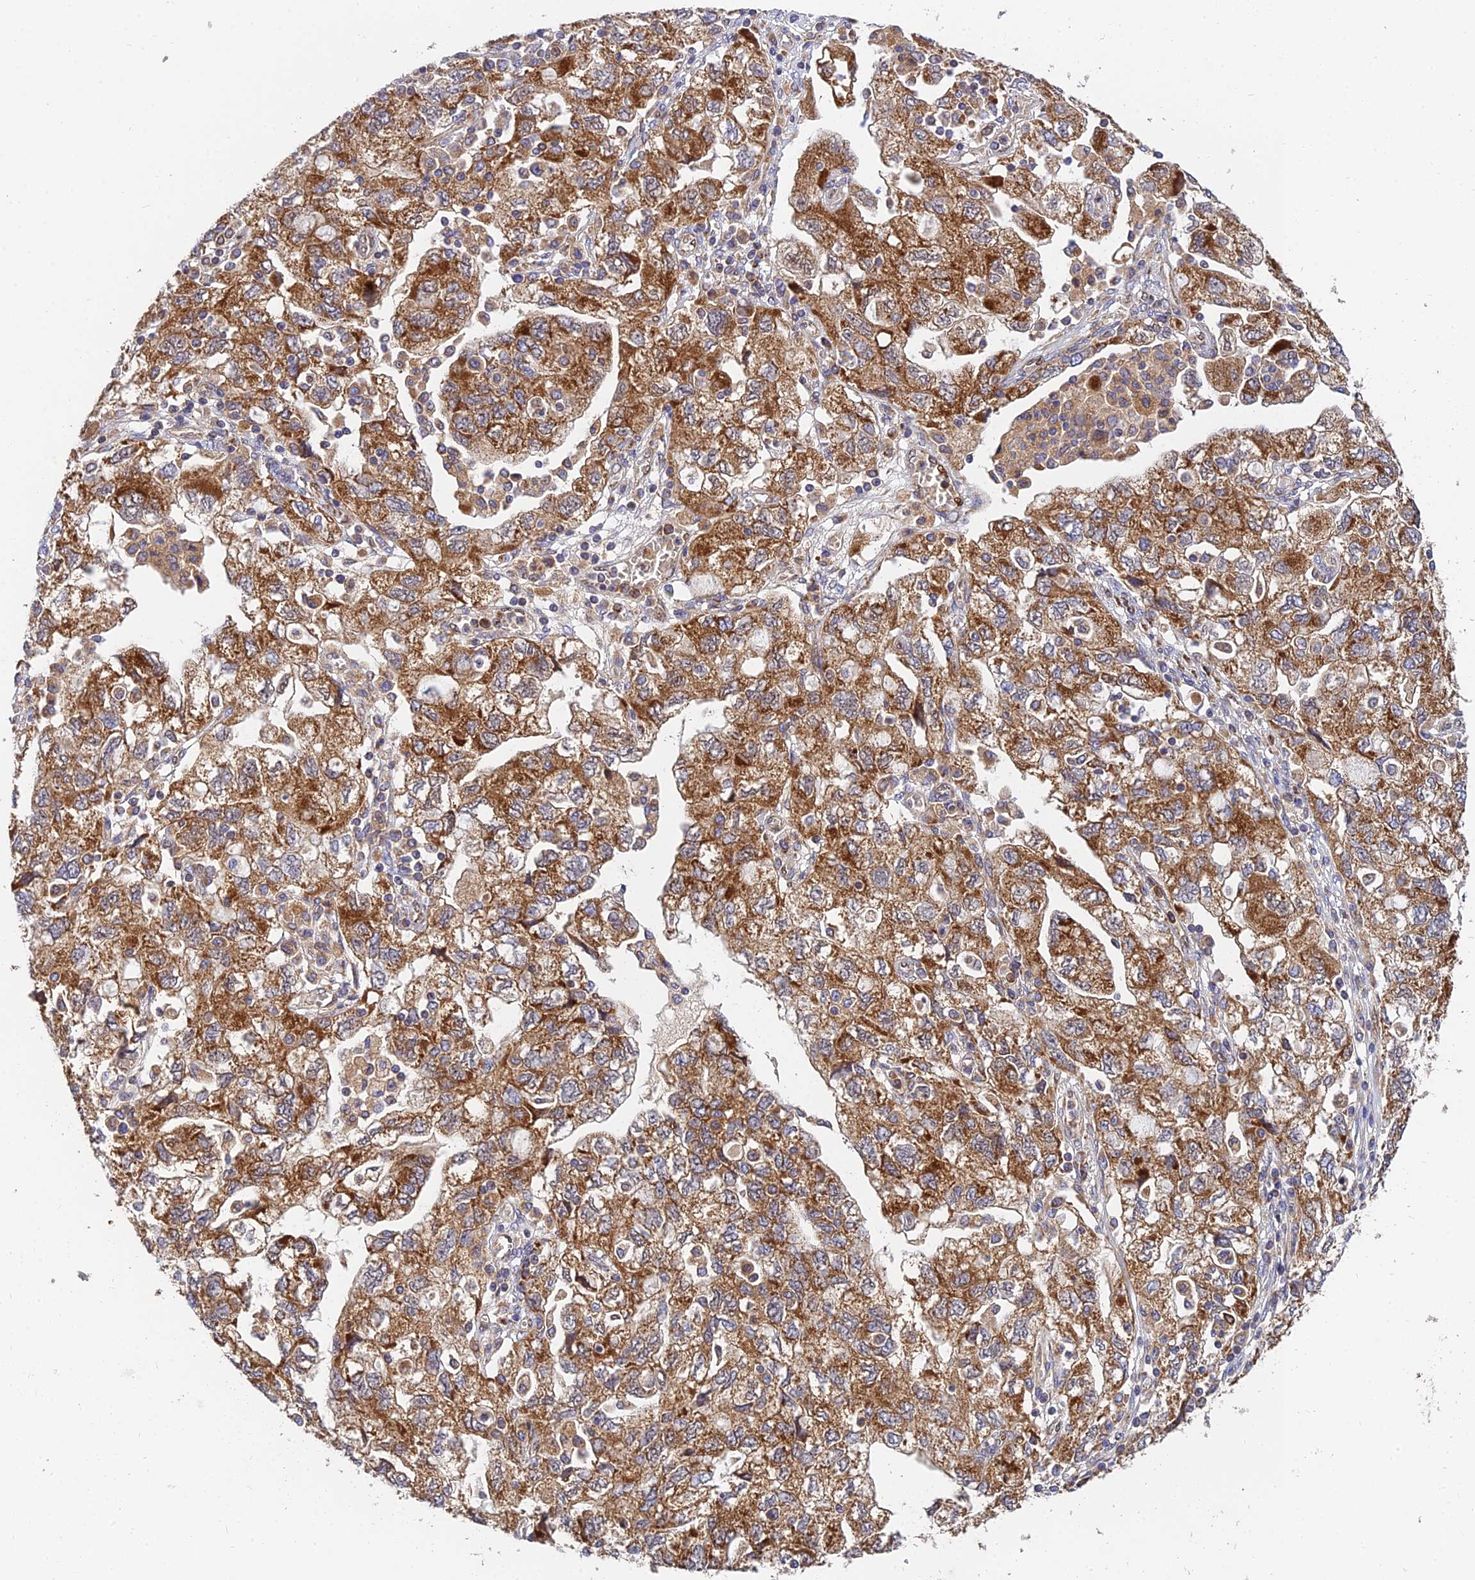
{"staining": {"intensity": "moderate", "quantity": ">75%", "location": "cytoplasmic/membranous"}, "tissue": "ovarian cancer", "cell_type": "Tumor cells", "image_type": "cancer", "snomed": [{"axis": "morphology", "description": "Carcinoma, NOS"}, {"axis": "morphology", "description": "Cystadenocarcinoma, serous, NOS"}, {"axis": "topography", "description": "Ovary"}], "caption": "High-power microscopy captured an IHC micrograph of ovarian carcinoma, revealing moderate cytoplasmic/membranous staining in approximately >75% of tumor cells.", "gene": "PODNL1", "patient": {"sex": "female", "age": 69}}